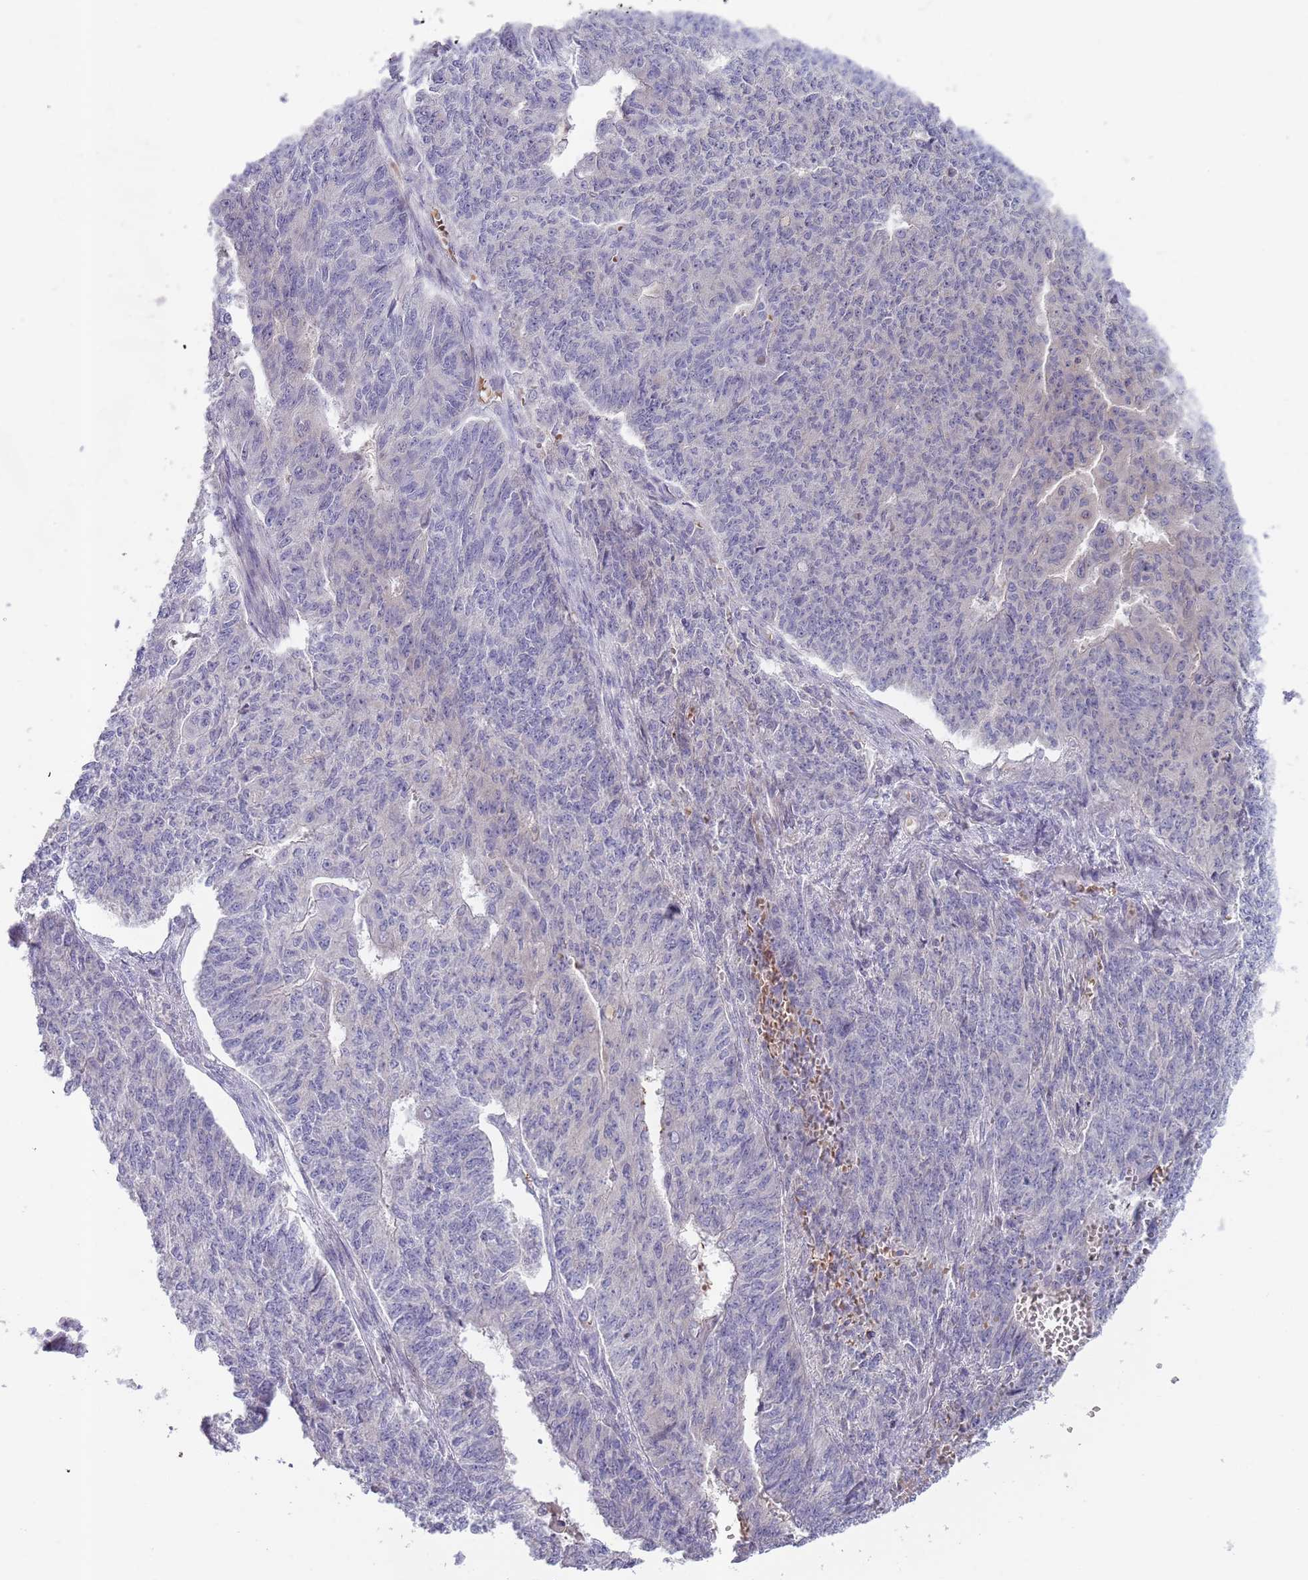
{"staining": {"intensity": "negative", "quantity": "none", "location": "none"}, "tissue": "endometrial cancer", "cell_type": "Tumor cells", "image_type": "cancer", "snomed": [{"axis": "morphology", "description": "Adenocarcinoma, NOS"}, {"axis": "topography", "description": "Endometrium"}], "caption": "This histopathology image is of endometrial adenocarcinoma stained with immunohistochemistry (IHC) to label a protein in brown with the nuclei are counter-stained blue. There is no staining in tumor cells.", "gene": "PRAC1", "patient": {"sex": "female", "age": 32}}